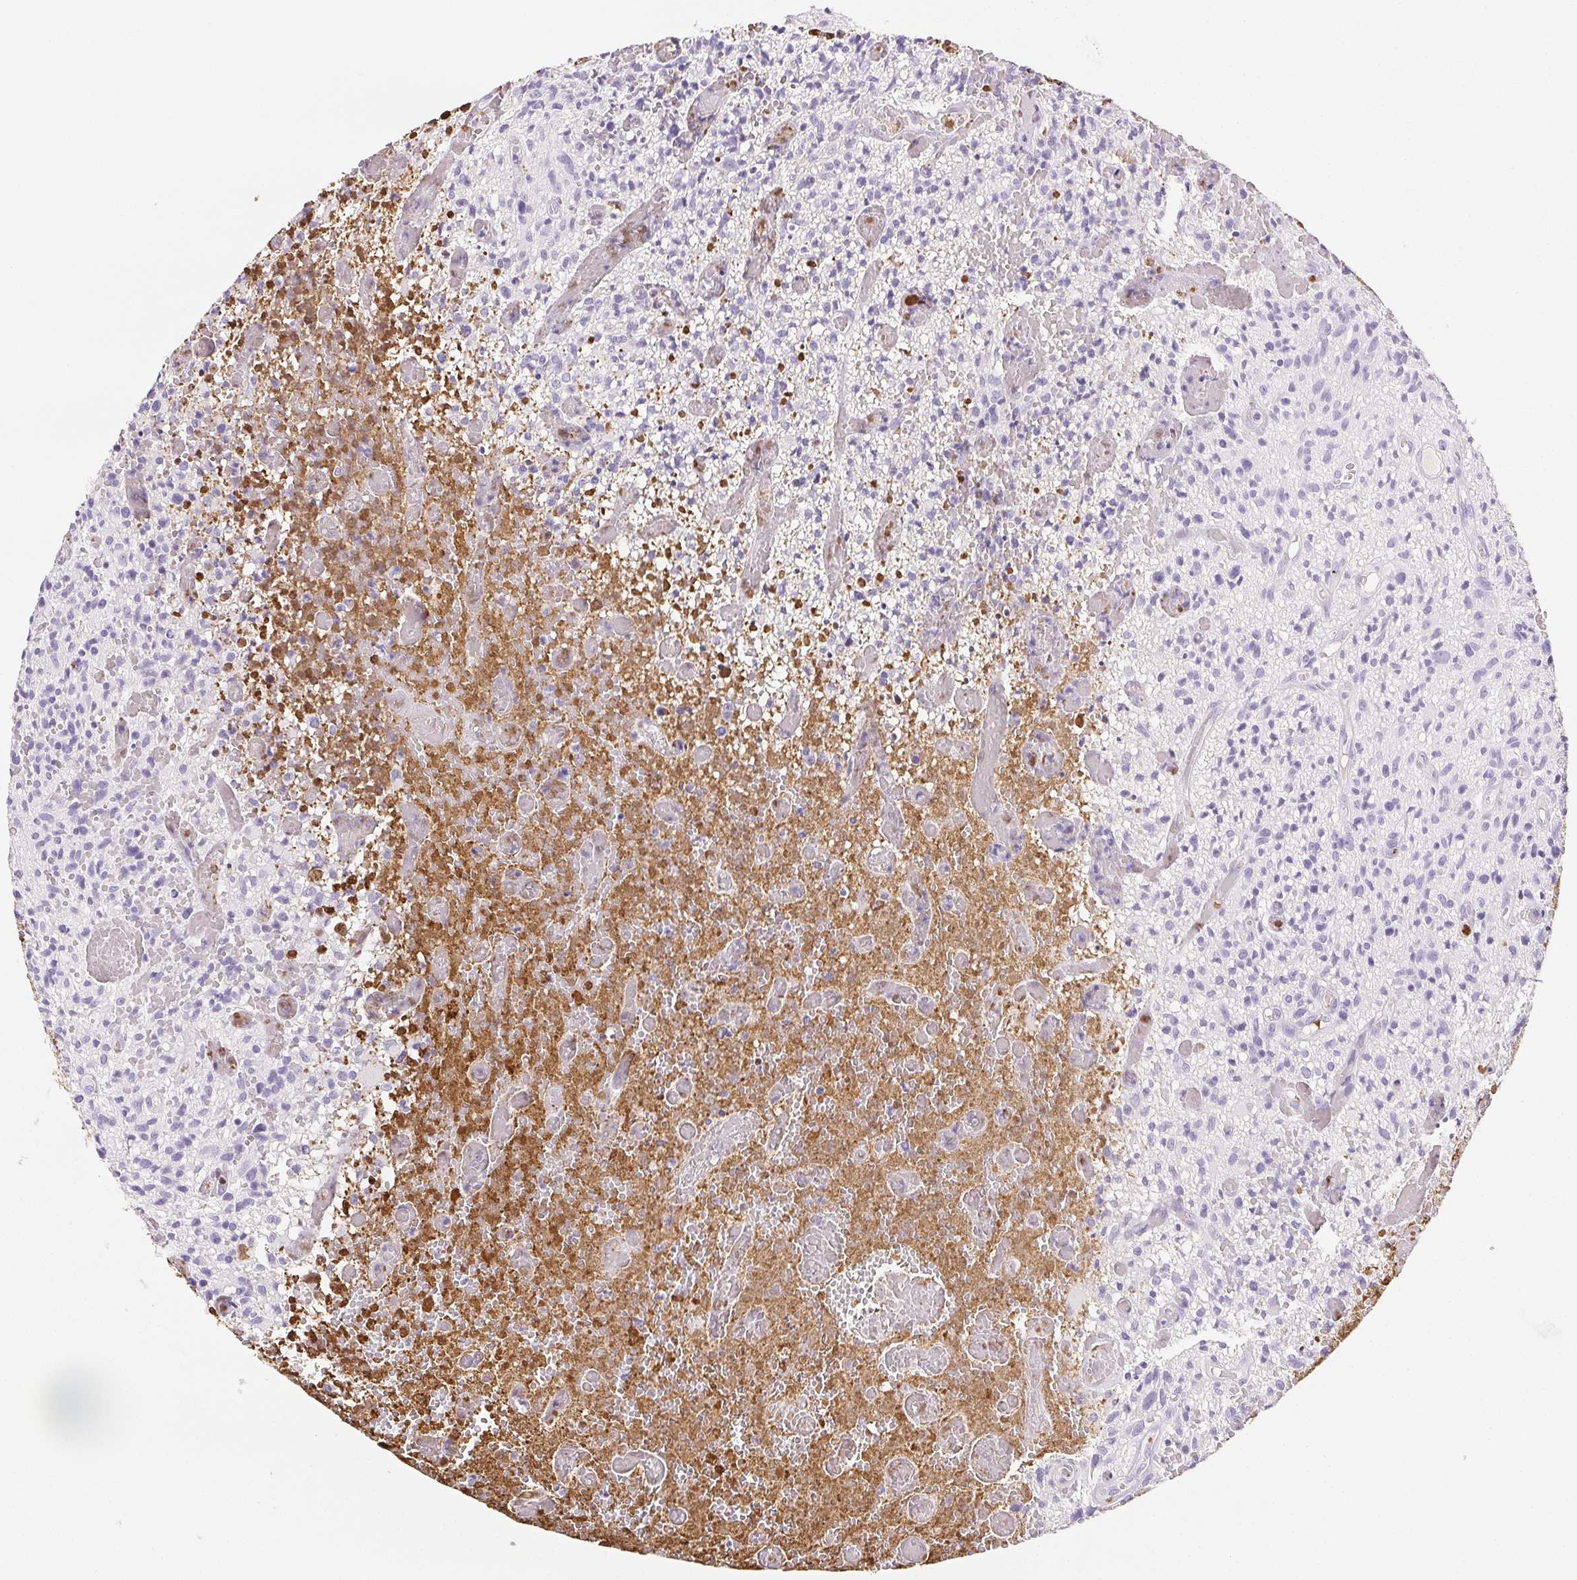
{"staining": {"intensity": "negative", "quantity": "none", "location": "none"}, "tissue": "glioma", "cell_type": "Tumor cells", "image_type": "cancer", "snomed": [{"axis": "morphology", "description": "Glioma, malignant, High grade"}, {"axis": "topography", "description": "Brain"}], "caption": "DAB immunohistochemical staining of malignant high-grade glioma shows no significant expression in tumor cells.", "gene": "VTN", "patient": {"sex": "male", "age": 75}}